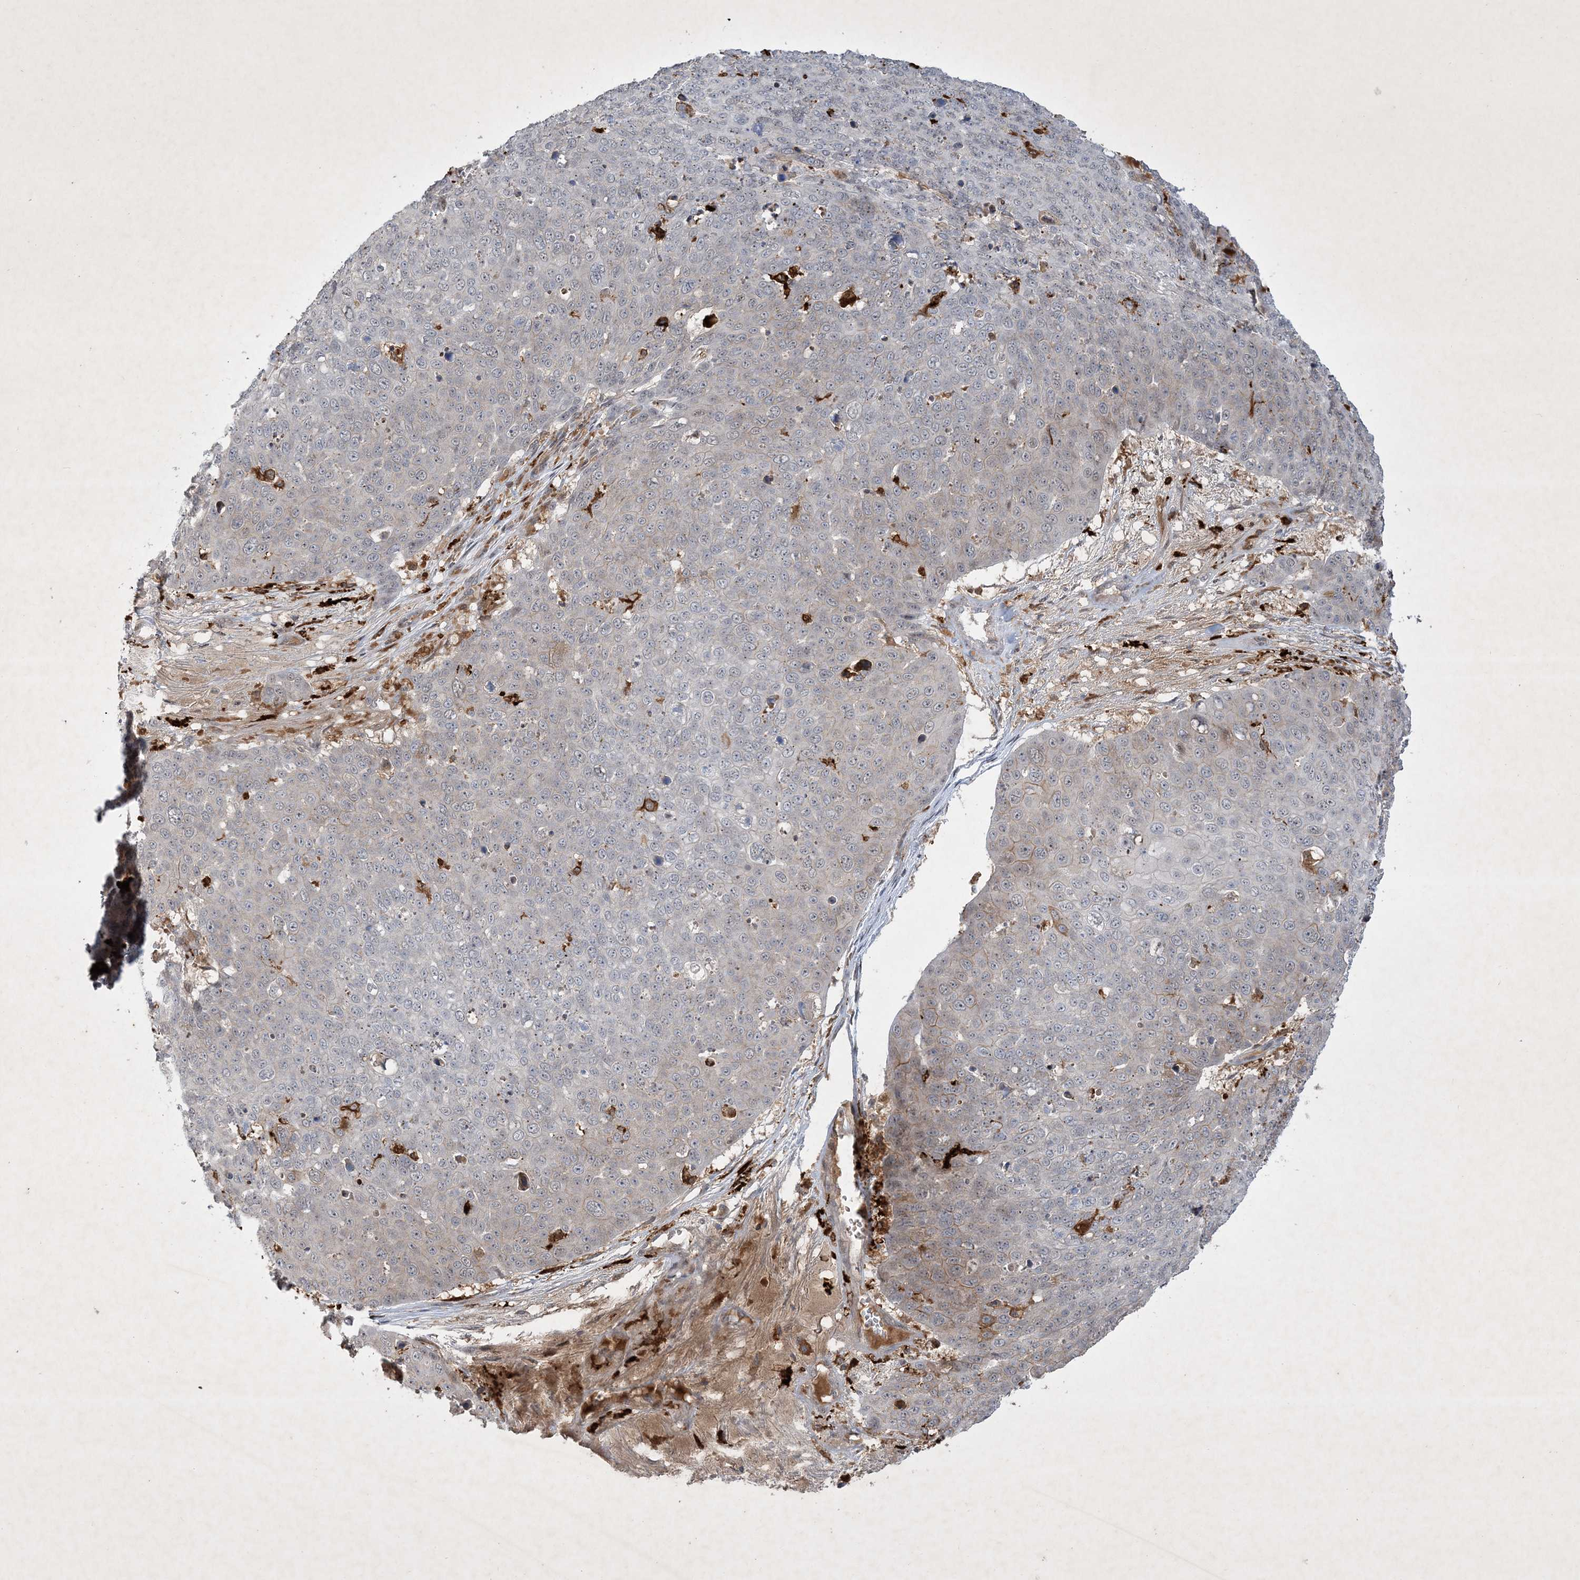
{"staining": {"intensity": "moderate", "quantity": "<25%", "location": "cytoplasmic/membranous"}, "tissue": "skin cancer", "cell_type": "Tumor cells", "image_type": "cancer", "snomed": [{"axis": "morphology", "description": "Squamous cell carcinoma, NOS"}, {"axis": "topography", "description": "Skin"}], "caption": "A brown stain highlights moderate cytoplasmic/membranous positivity of a protein in skin squamous cell carcinoma tumor cells.", "gene": "THG1L", "patient": {"sex": "male", "age": 71}}